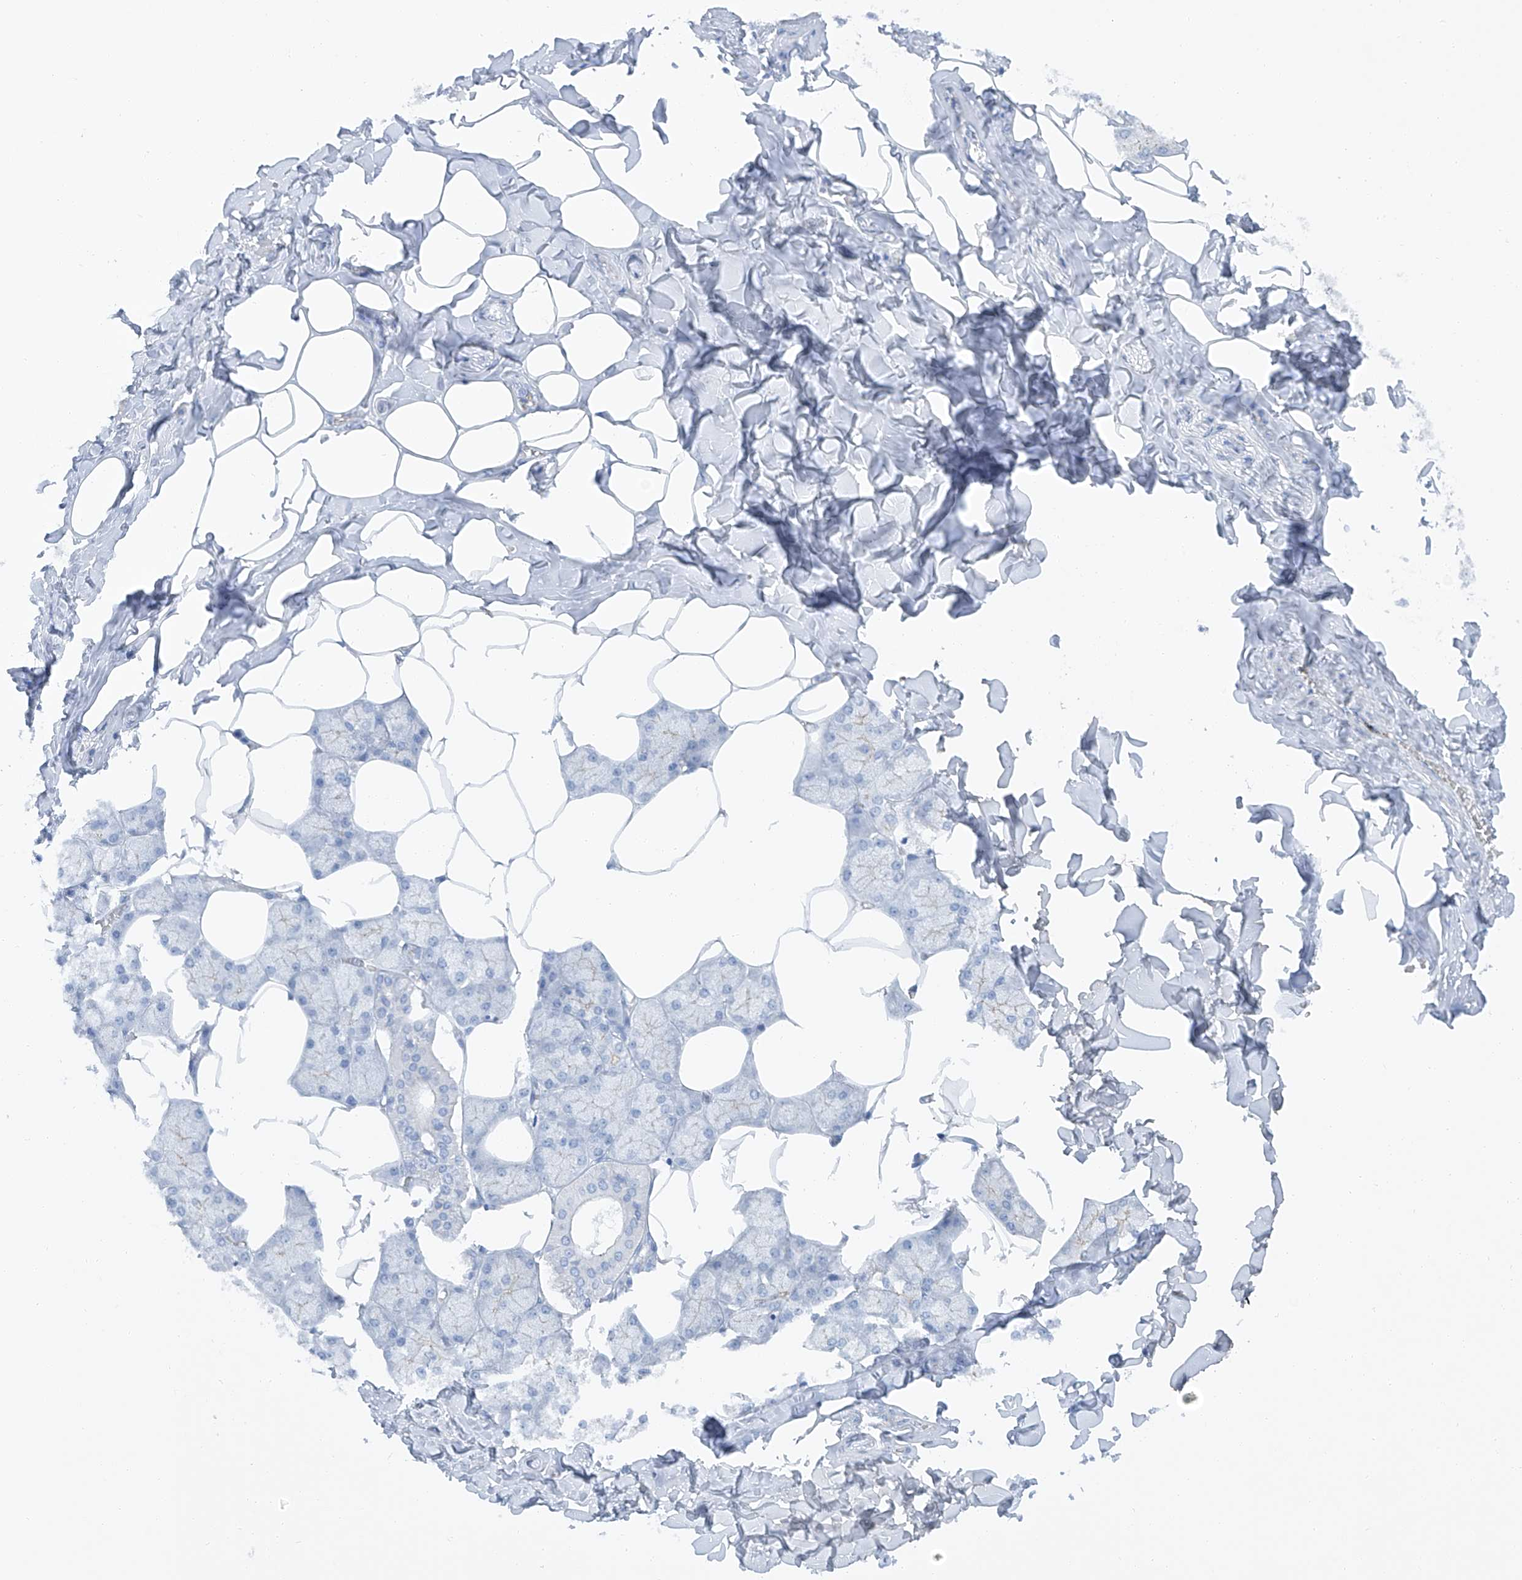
{"staining": {"intensity": "moderate", "quantity": "25%-75%", "location": "cytoplasmic/membranous"}, "tissue": "salivary gland", "cell_type": "Glandular cells", "image_type": "normal", "snomed": [{"axis": "morphology", "description": "Normal tissue, NOS"}, {"axis": "topography", "description": "Salivary gland"}], "caption": "Approximately 25%-75% of glandular cells in benign human salivary gland reveal moderate cytoplasmic/membranous protein positivity as visualized by brown immunohistochemical staining.", "gene": "MAGI1", "patient": {"sex": "male", "age": 62}}